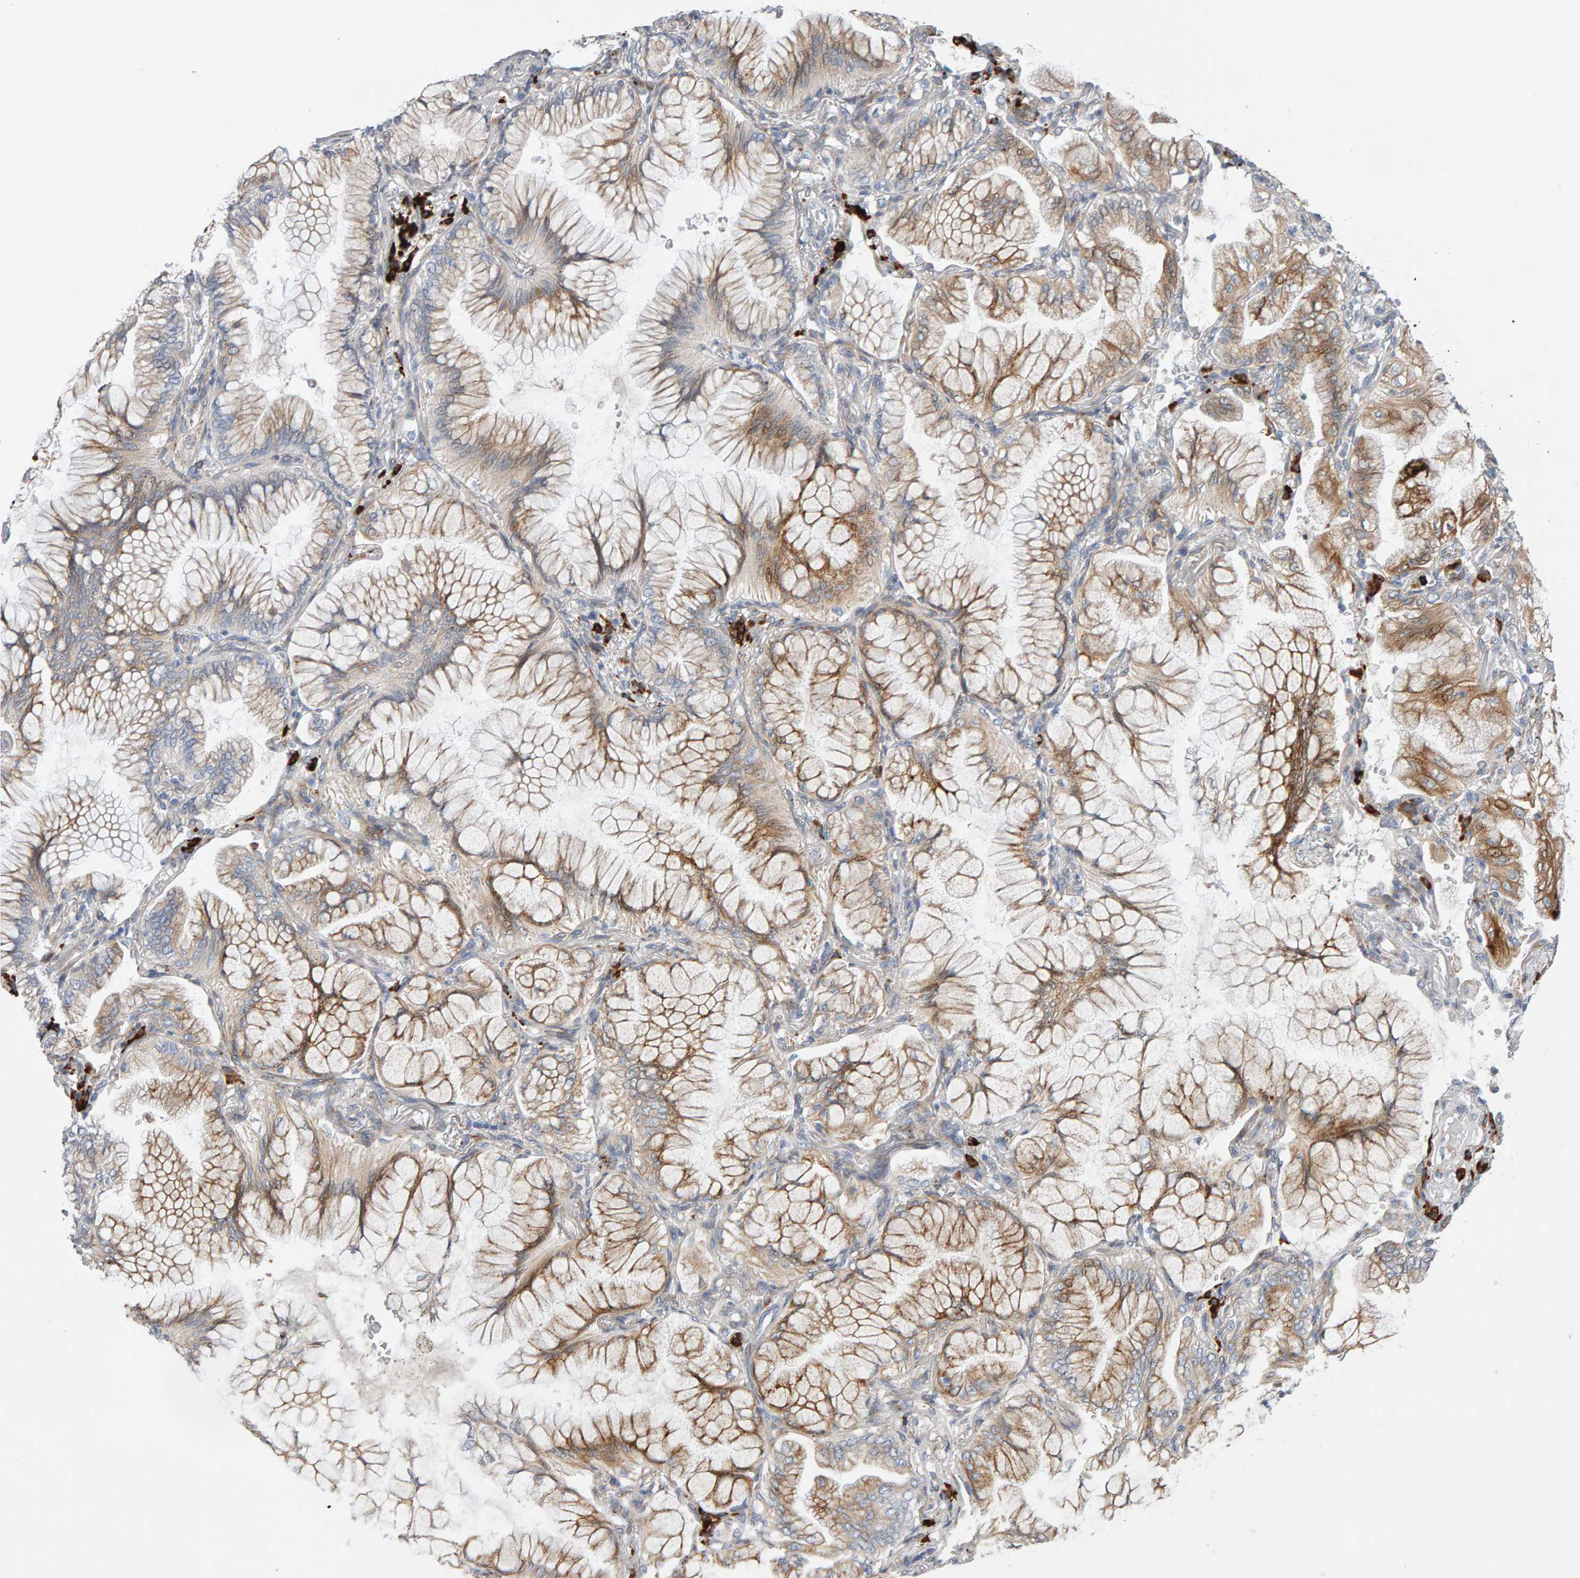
{"staining": {"intensity": "moderate", "quantity": ">75%", "location": "cytoplasmic/membranous"}, "tissue": "lung cancer", "cell_type": "Tumor cells", "image_type": "cancer", "snomed": [{"axis": "morphology", "description": "Adenocarcinoma, NOS"}, {"axis": "topography", "description": "Lung"}], "caption": "Protein staining by IHC demonstrates moderate cytoplasmic/membranous positivity in about >75% of tumor cells in lung adenocarcinoma. (DAB (3,3'-diaminobenzidine) IHC with brightfield microscopy, high magnification).", "gene": "ENGASE", "patient": {"sex": "female", "age": 70}}